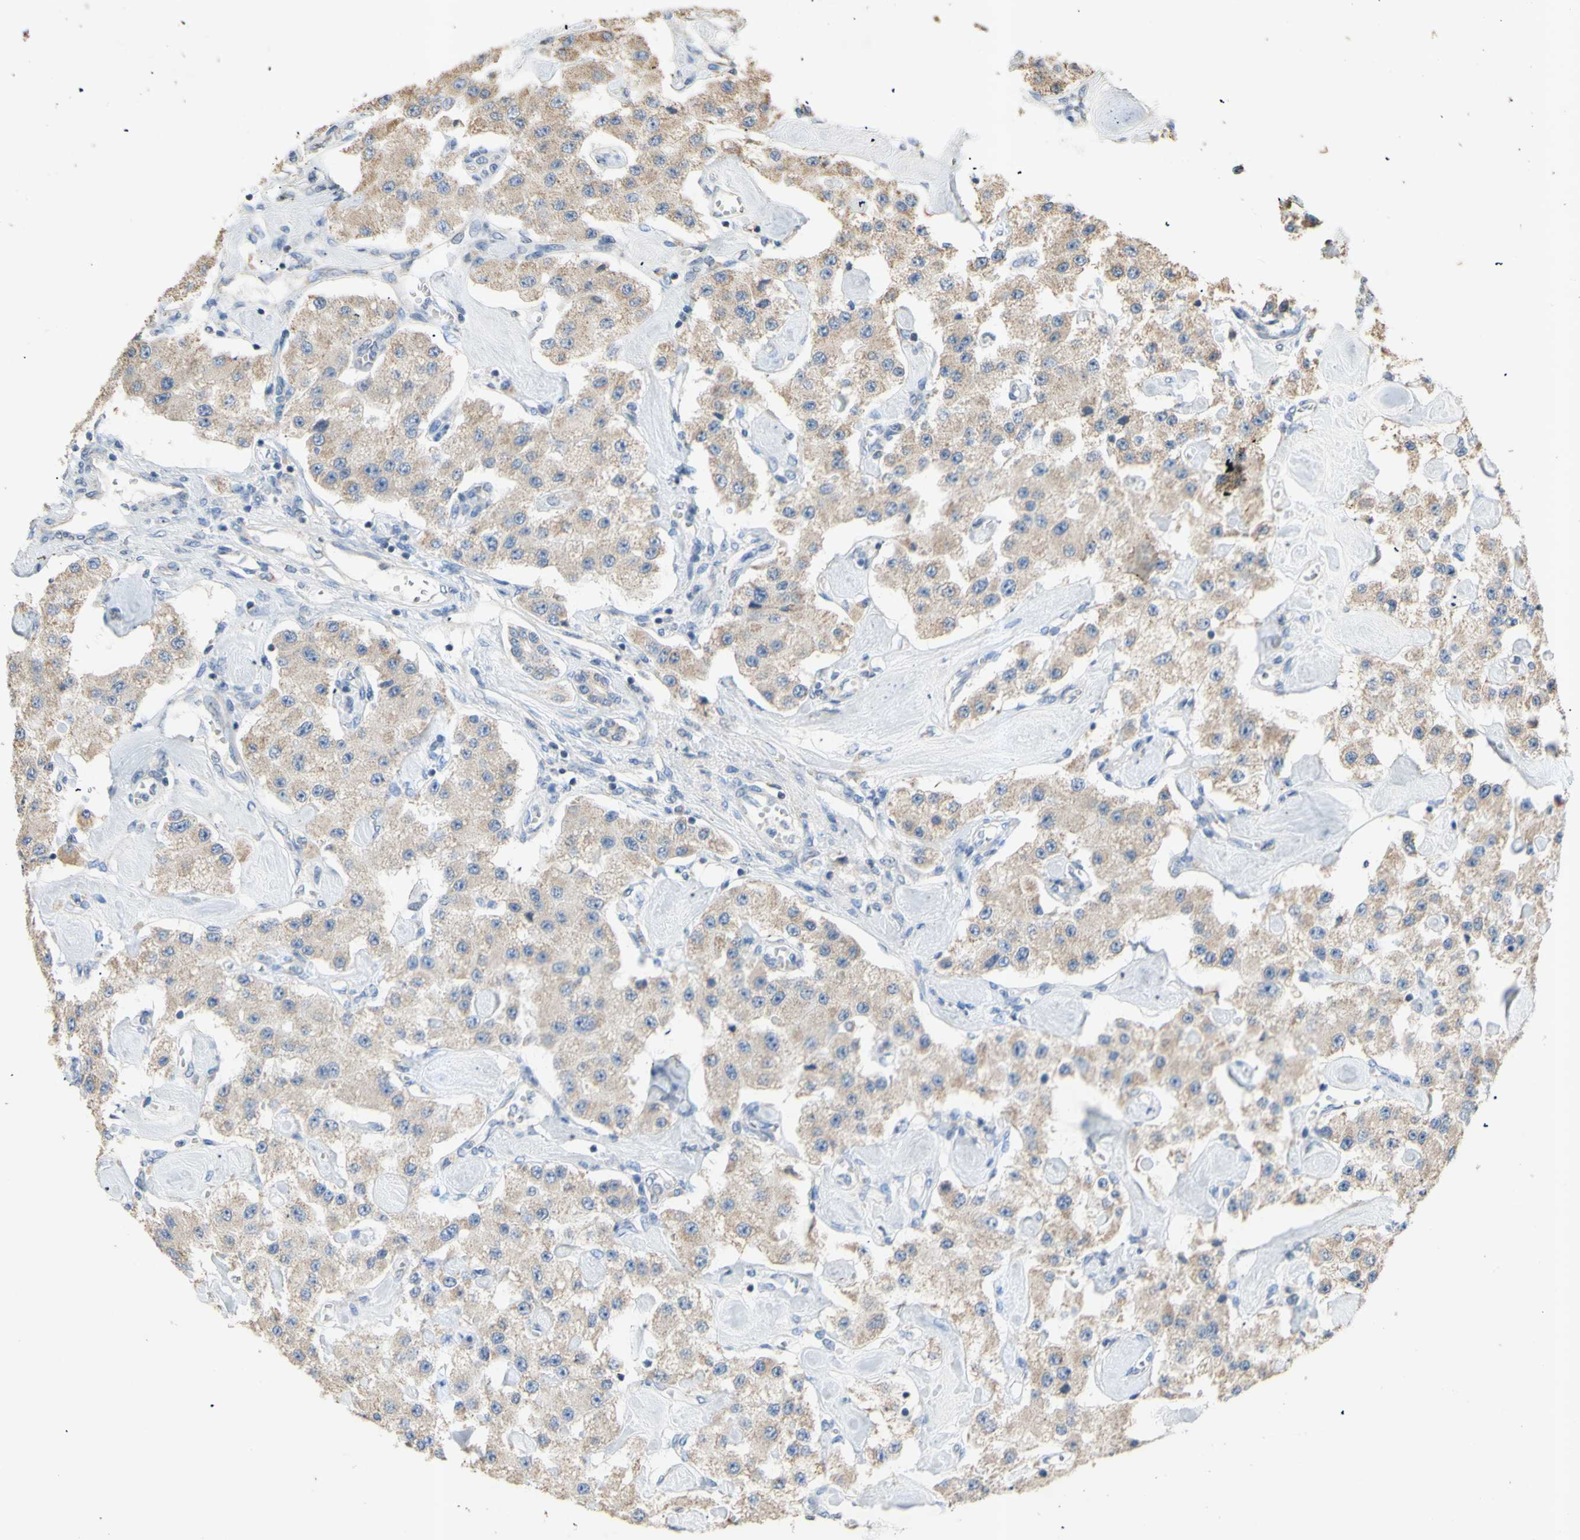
{"staining": {"intensity": "weak", "quantity": ">75%", "location": "cytoplasmic/membranous"}, "tissue": "carcinoid", "cell_type": "Tumor cells", "image_type": "cancer", "snomed": [{"axis": "morphology", "description": "Carcinoid, malignant, NOS"}, {"axis": "topography", "description": "Pancreas"}], "caption": "Brown immunohistochemical staining in human carcinoid (malignant) exhibits weak cytoplasmic/membranous expression in about >75% of tumor cells.", "gene": "PTGIS", "patient": {"sex": "male", "age": 41}}